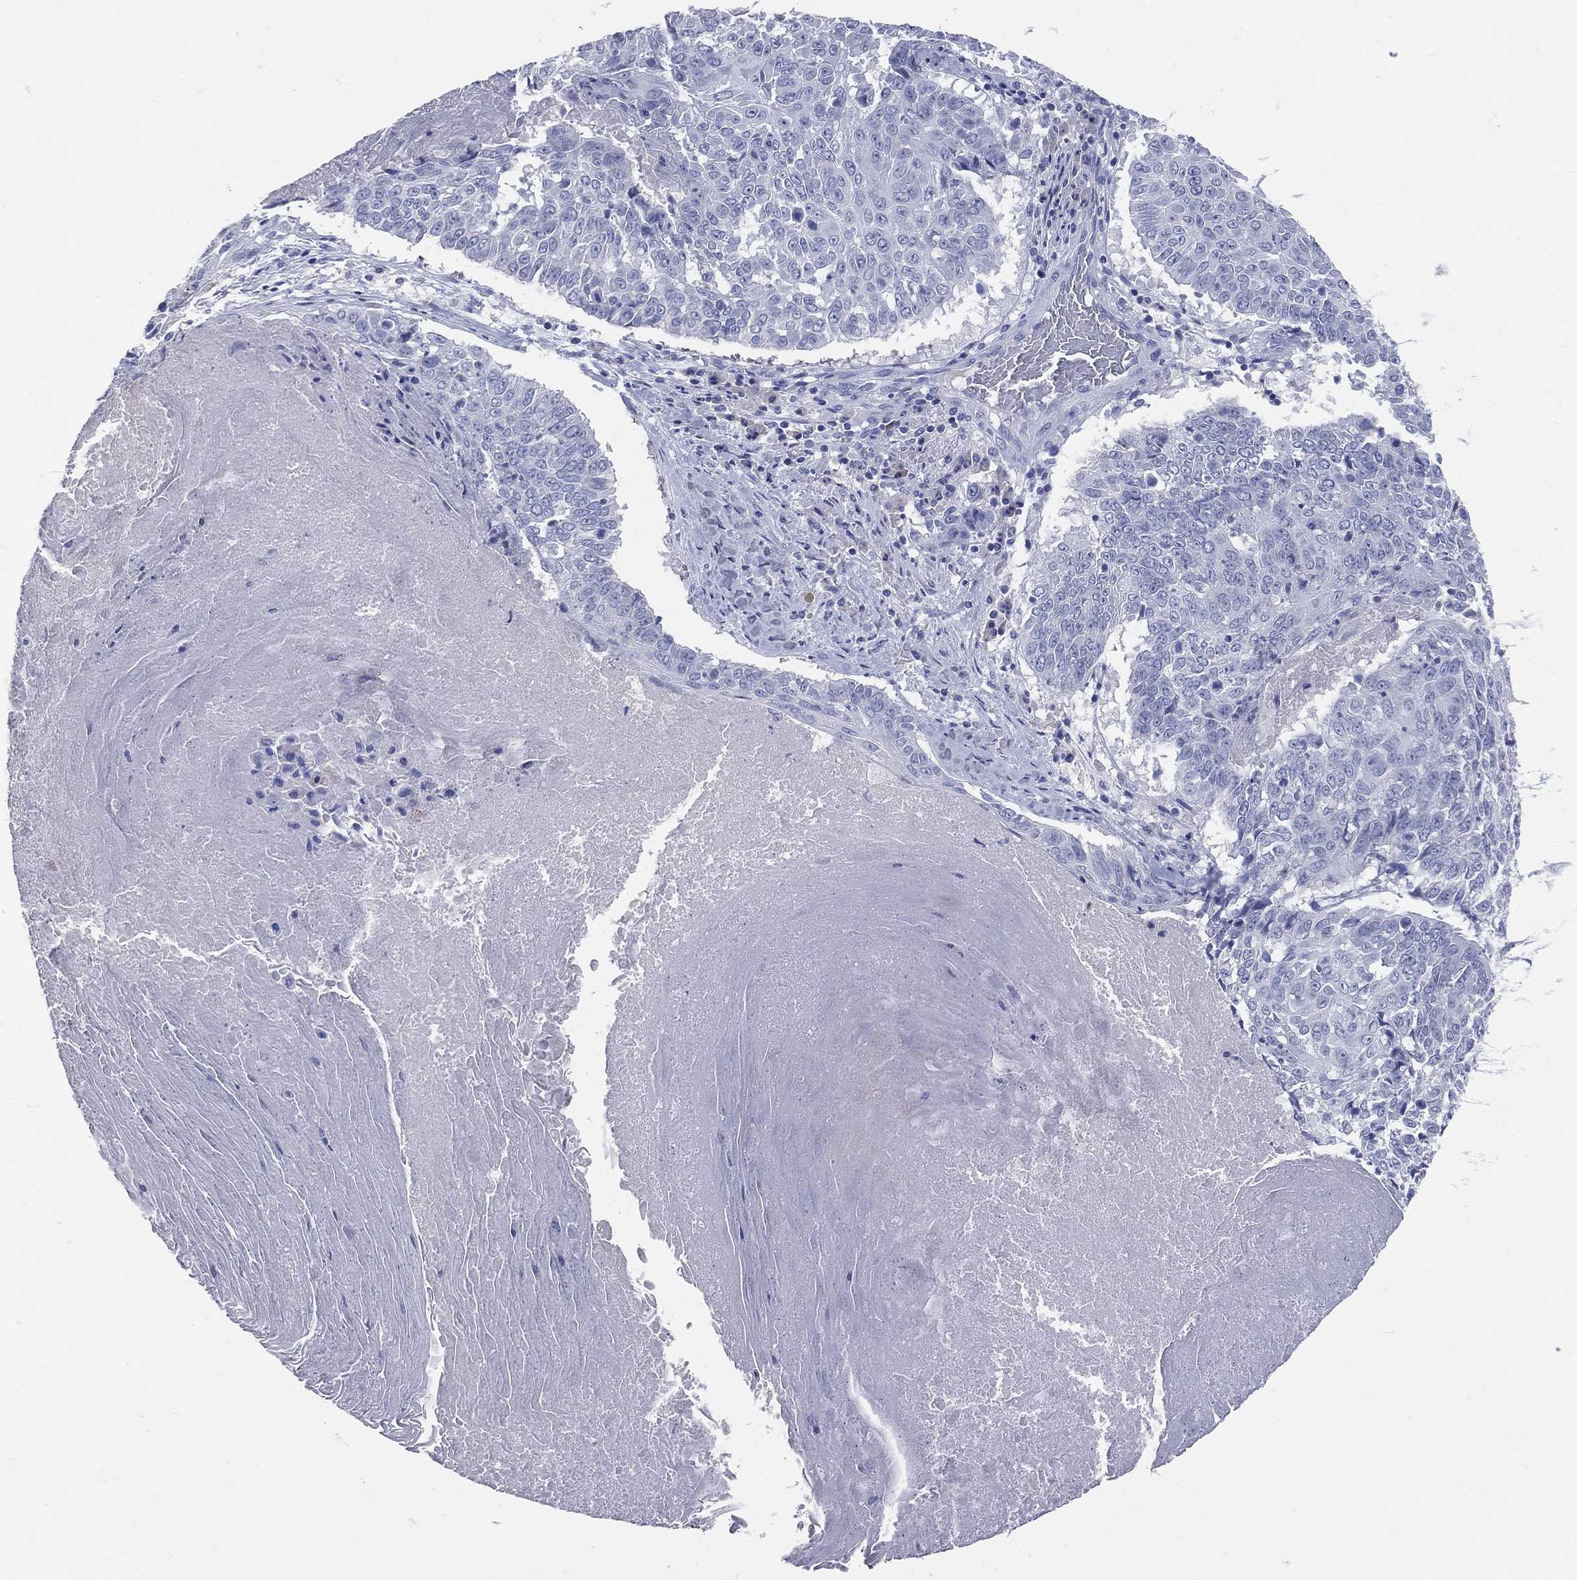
{"staining": {"intensity": "negative", "quantity": "none", "location": "none"}, "tissue": "lung cancer", "cell_type": "Tumor cells", "image_type": "cancer", "snomed": [{"axis": "morphology", "description": "Squamous cell carcinoma, NOS"}, {"axis": "topography", "description": "Lung"}], "caption": "Tumor cells are negative for brown protein staining in lung squamous cell carcinoma.", "gene": "LAT", "patient": {"sex": "male", "age": 64}}